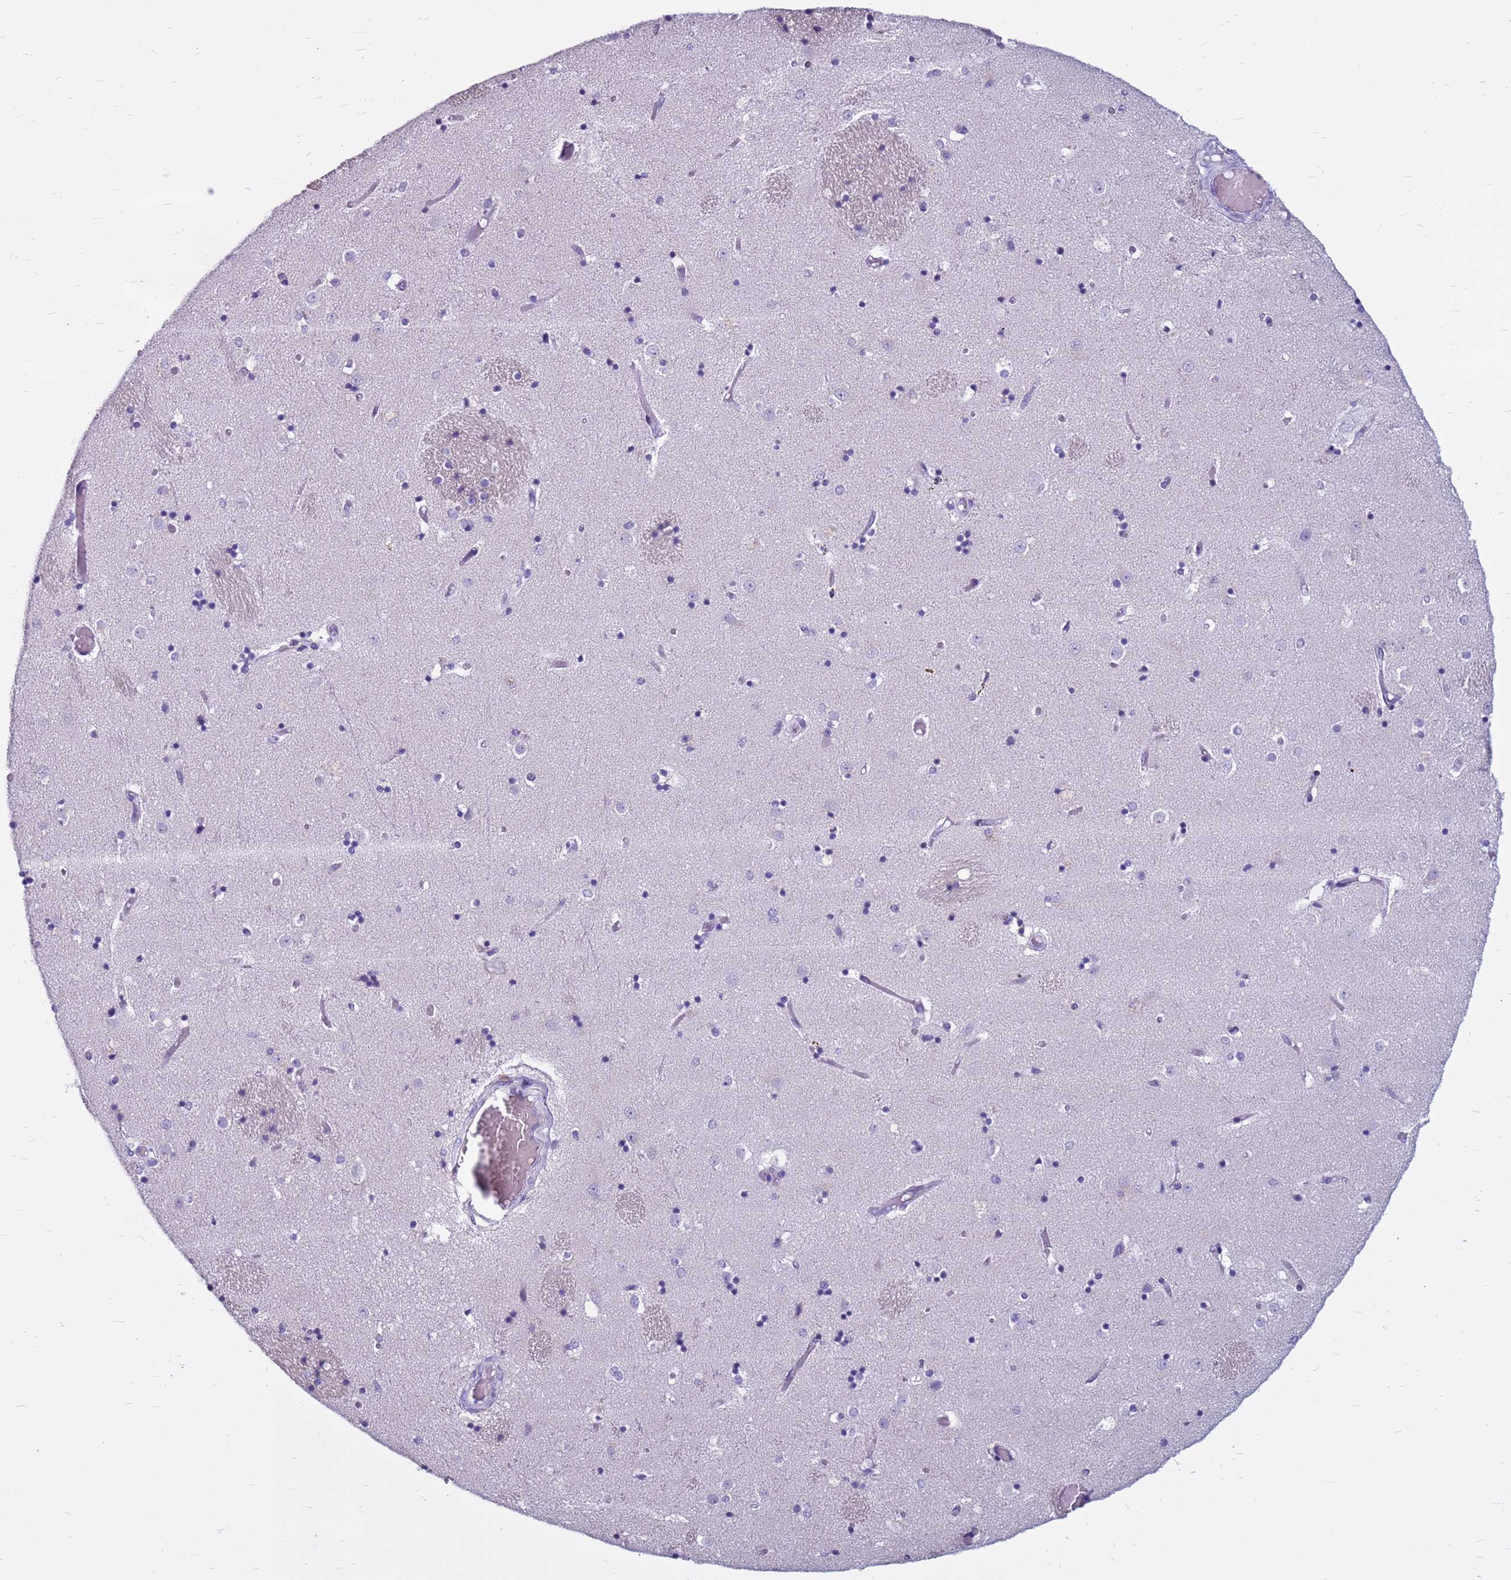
{"staining": {"intensity": "negative", "quantity": "none", "location": "none"}, "tissue": "caudate", "cell_type": "Glial cells", "image_type": "normal", "snomed": [{"axis": "morphology", "description": "Normal tissue, NOS"}, {"axis": "topography", "description": "Lateral ventricle wall"}], "caption": "DAB (3,3'-diaminobenzidine) immunohistochemical staining of normal human caudate reveals no significant positivity in glial cells.", "gene": "CDK2AP2", "patient": {"sex": "female", "age": 52}}